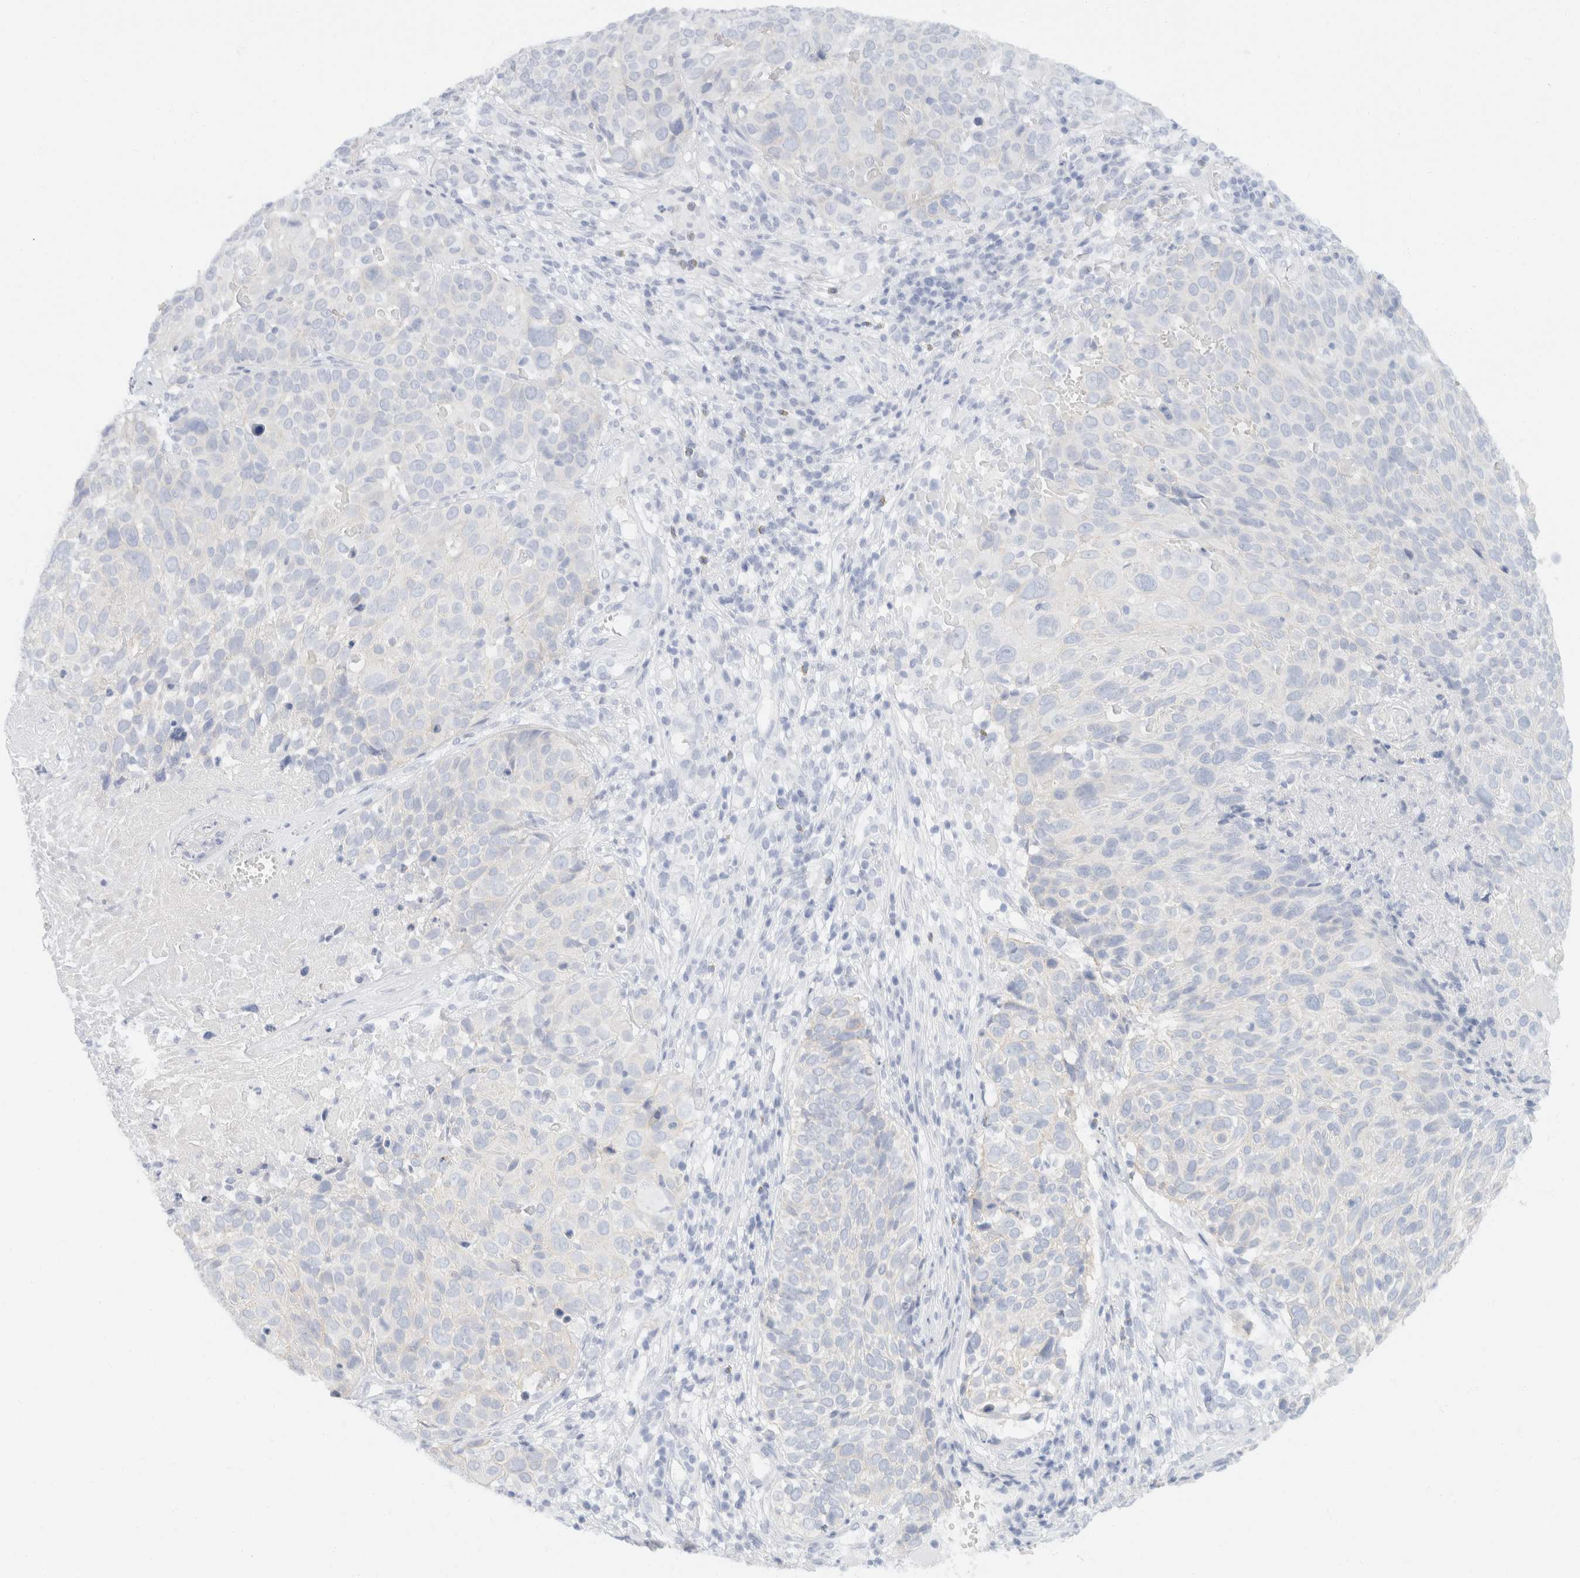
{"staining": {"intensity": "negative", "quantity": "none", "location": "none"}, "tissue": "cervical cancer", "cell_type": "Tumor cells", "image_type": "cancer", "snomed": [{"axis": "morphology", "description": "Squamous cell carcinoma, NOS"}, {"axis": "topography", "description": "Cervix"}], "caption": "Immunohistochemistry (IHC) photomicrograph of cervical cancer stained for a protein (brown), which displays no staining in tumor cells.", "gene": "KRT20", "patient": {"sex": "female", "age": 74}}